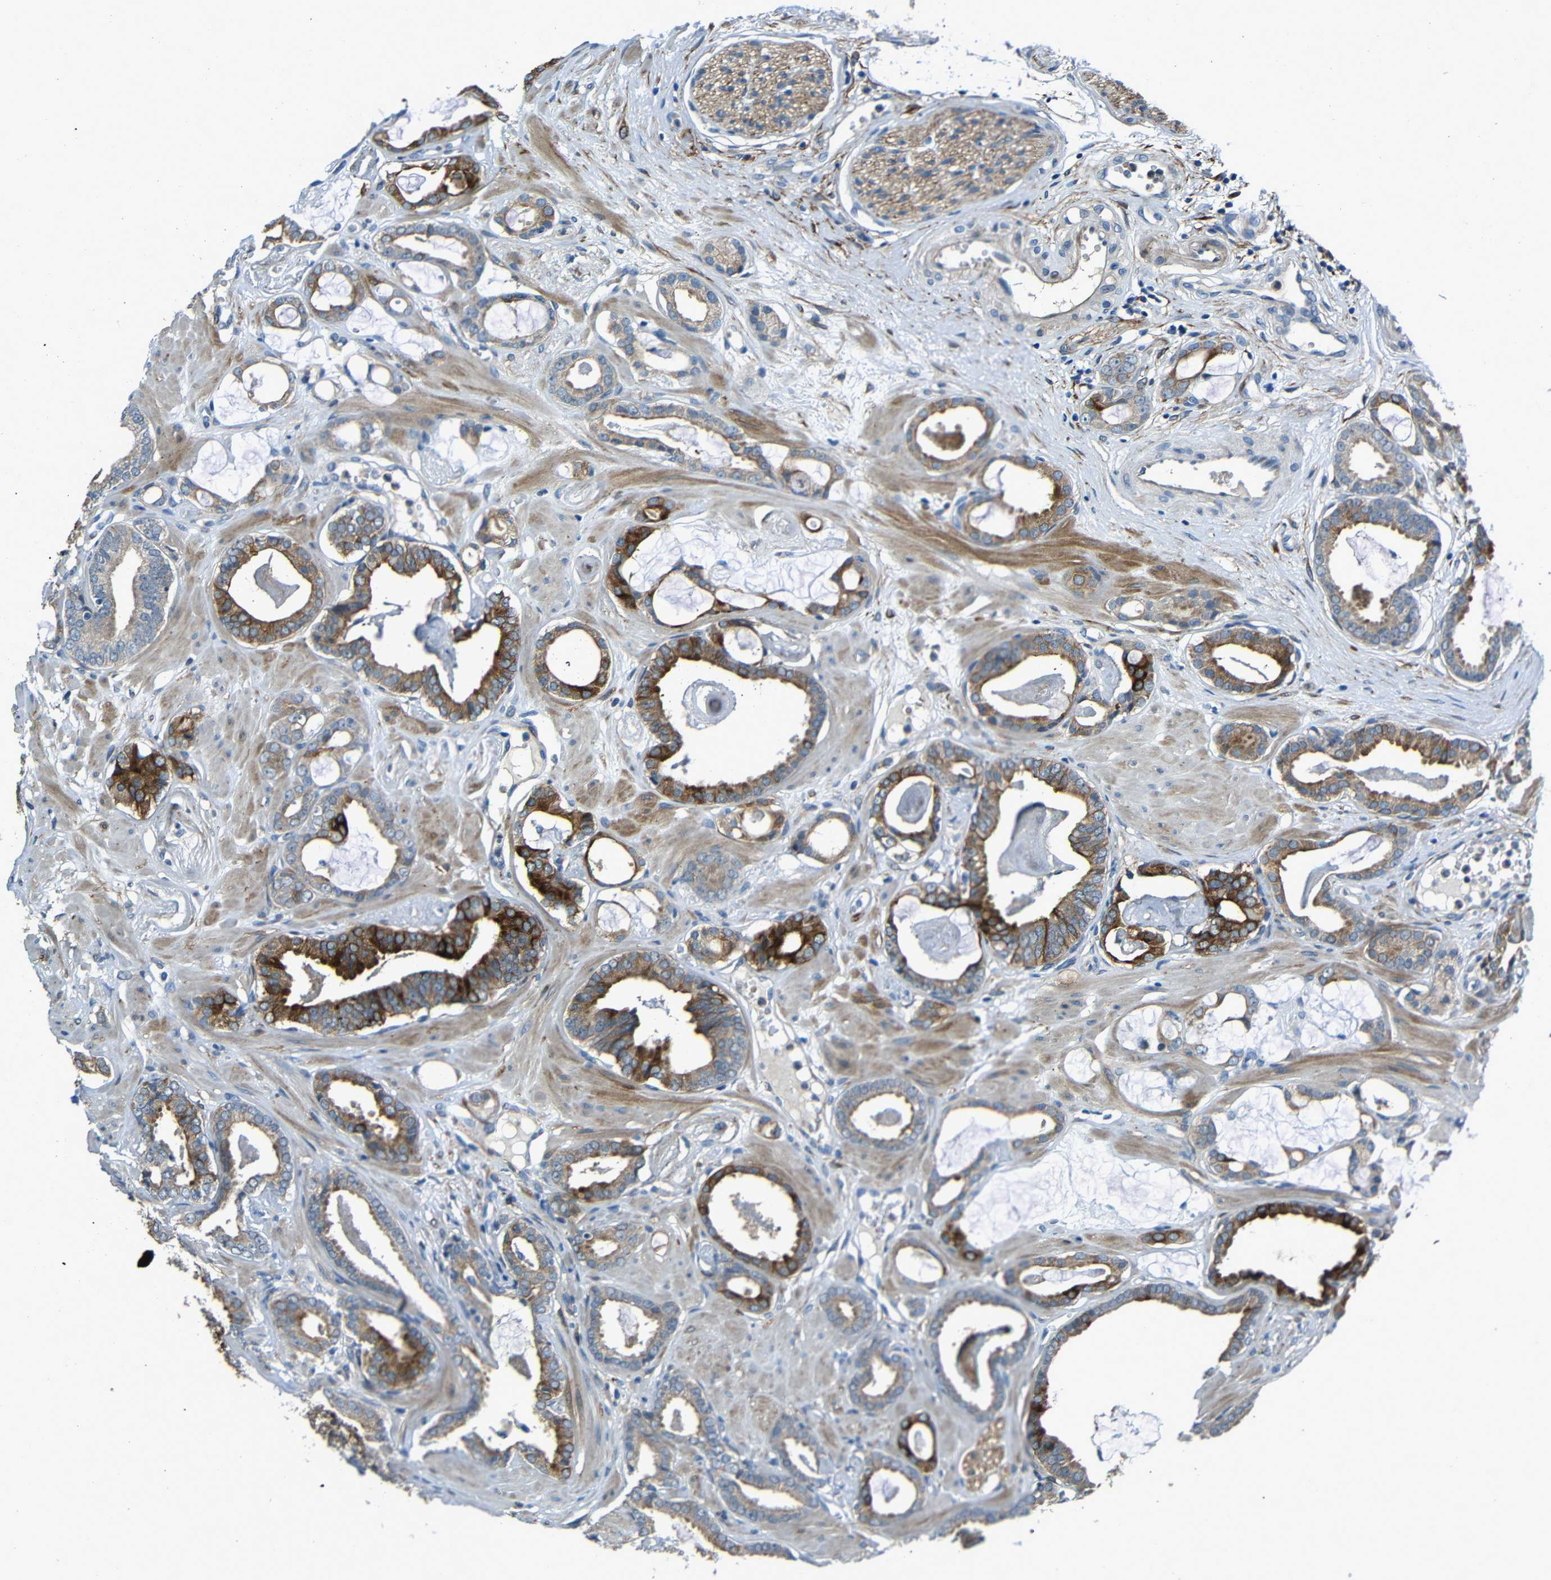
{"staining": {"intensity": "strong", "quantity": "<25%", "location": "cytoplasmic/membranous"}, "tissue": "prostate cancer", "cell_type": "Tumor cells", "image_type": "cancer", "snomed": [{"axis": "morphology", "description": "Adenocarcinoma, Low grade"}, {"axis": "topography", "description": "Prostate"}], "caption": "Prostate cancer stained with a protein marker reveals strong staining in tumor cells.", "gene": "DCLK1", "patient": {"sex": "male", "age": 53}}